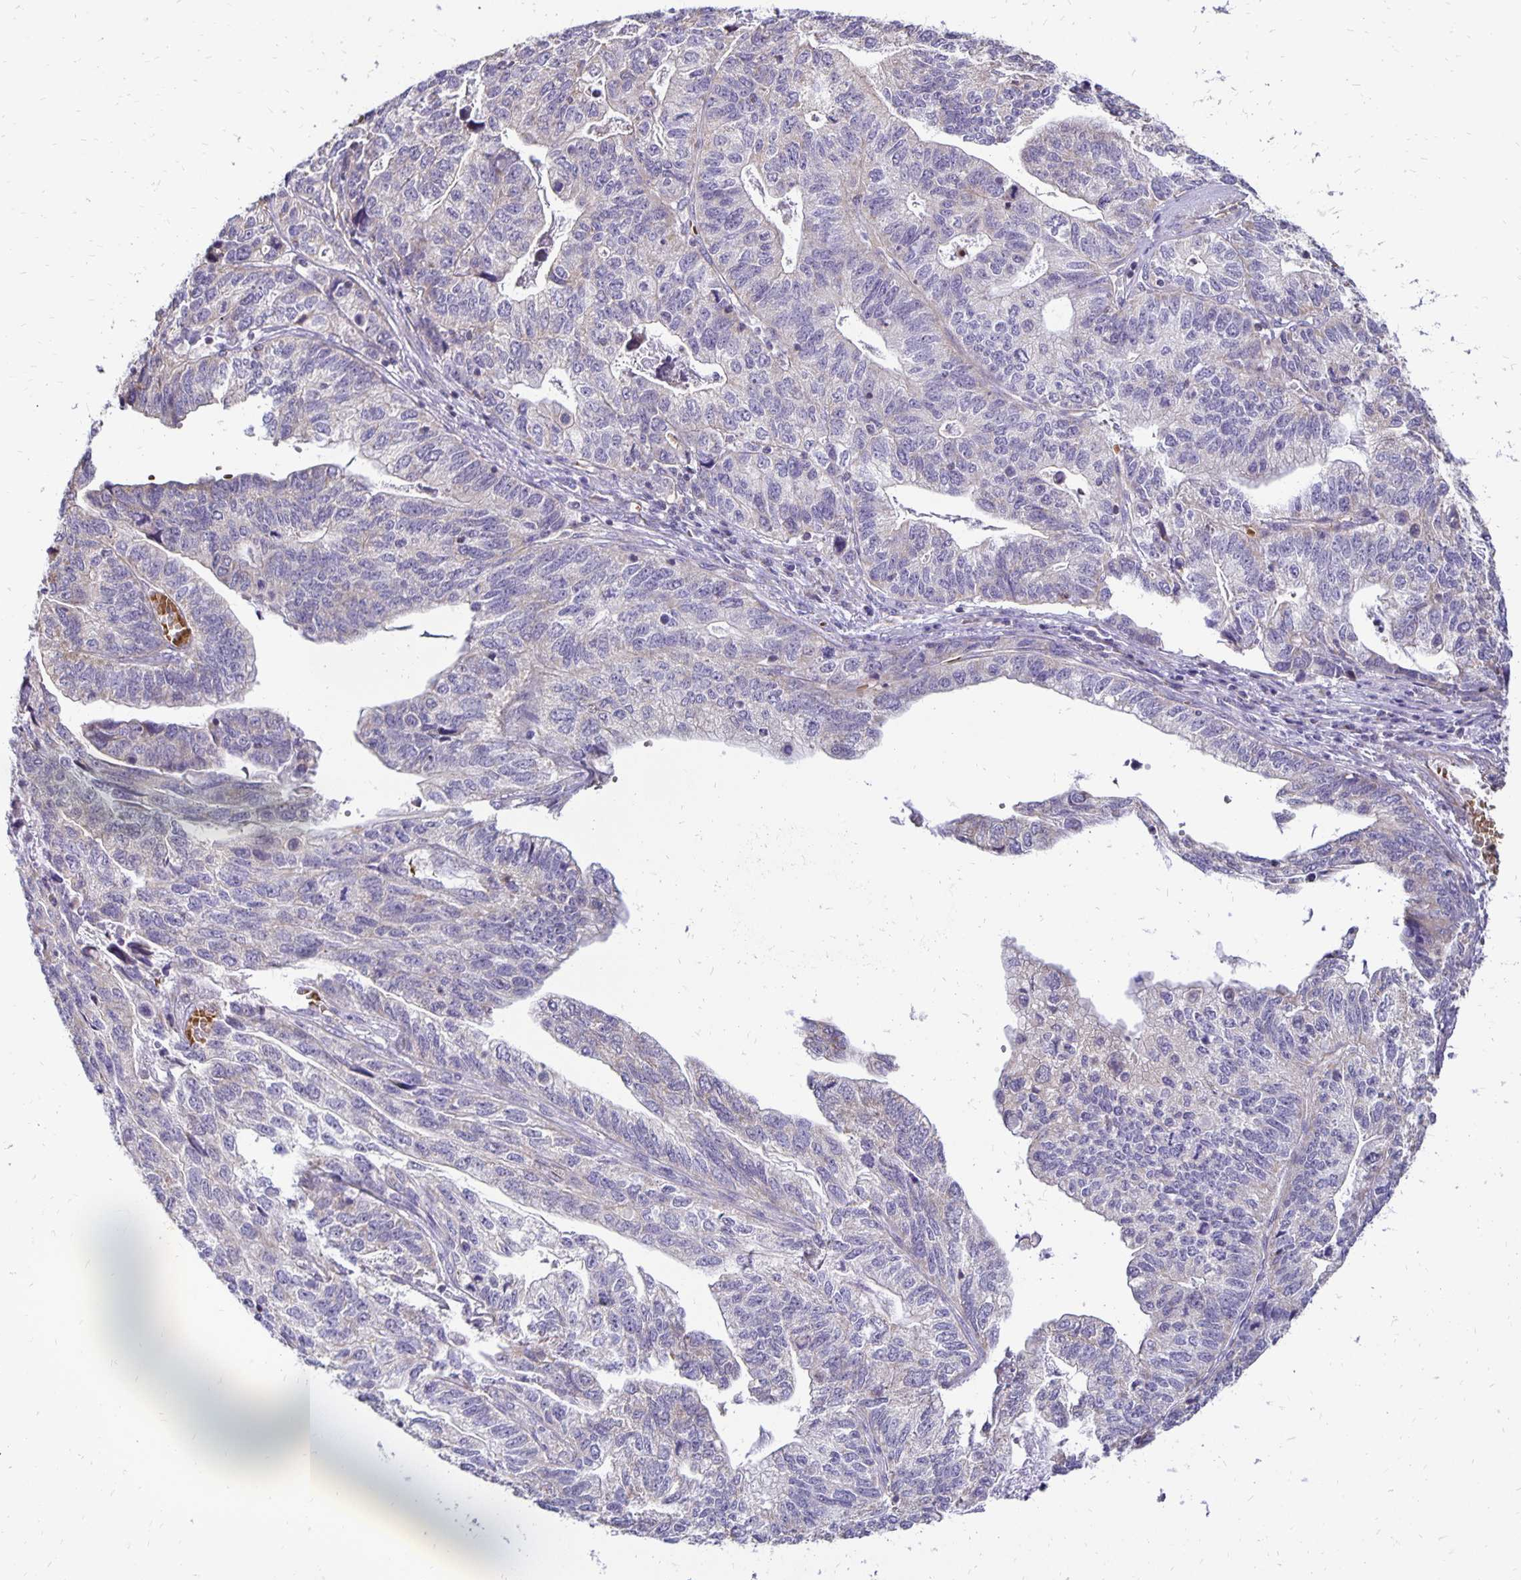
{"staining": {"intensity": "negative", "quantity": "none", "location": "none"}, "tissue": "stomach cancer", "cell_type": "Tumor cells", "image_type": "cancer", "snomed": [{"axis": "morphology", "description": "Adenocarcinoma, NOS"}, {"axis": "topography", "description": "Stomach, upper"}], "caption": "Tumor cells show no significant staining in adenocarcinoma (stomach).", "gene": "FN3K", "patient": {"sex": "female", "age": 67}}